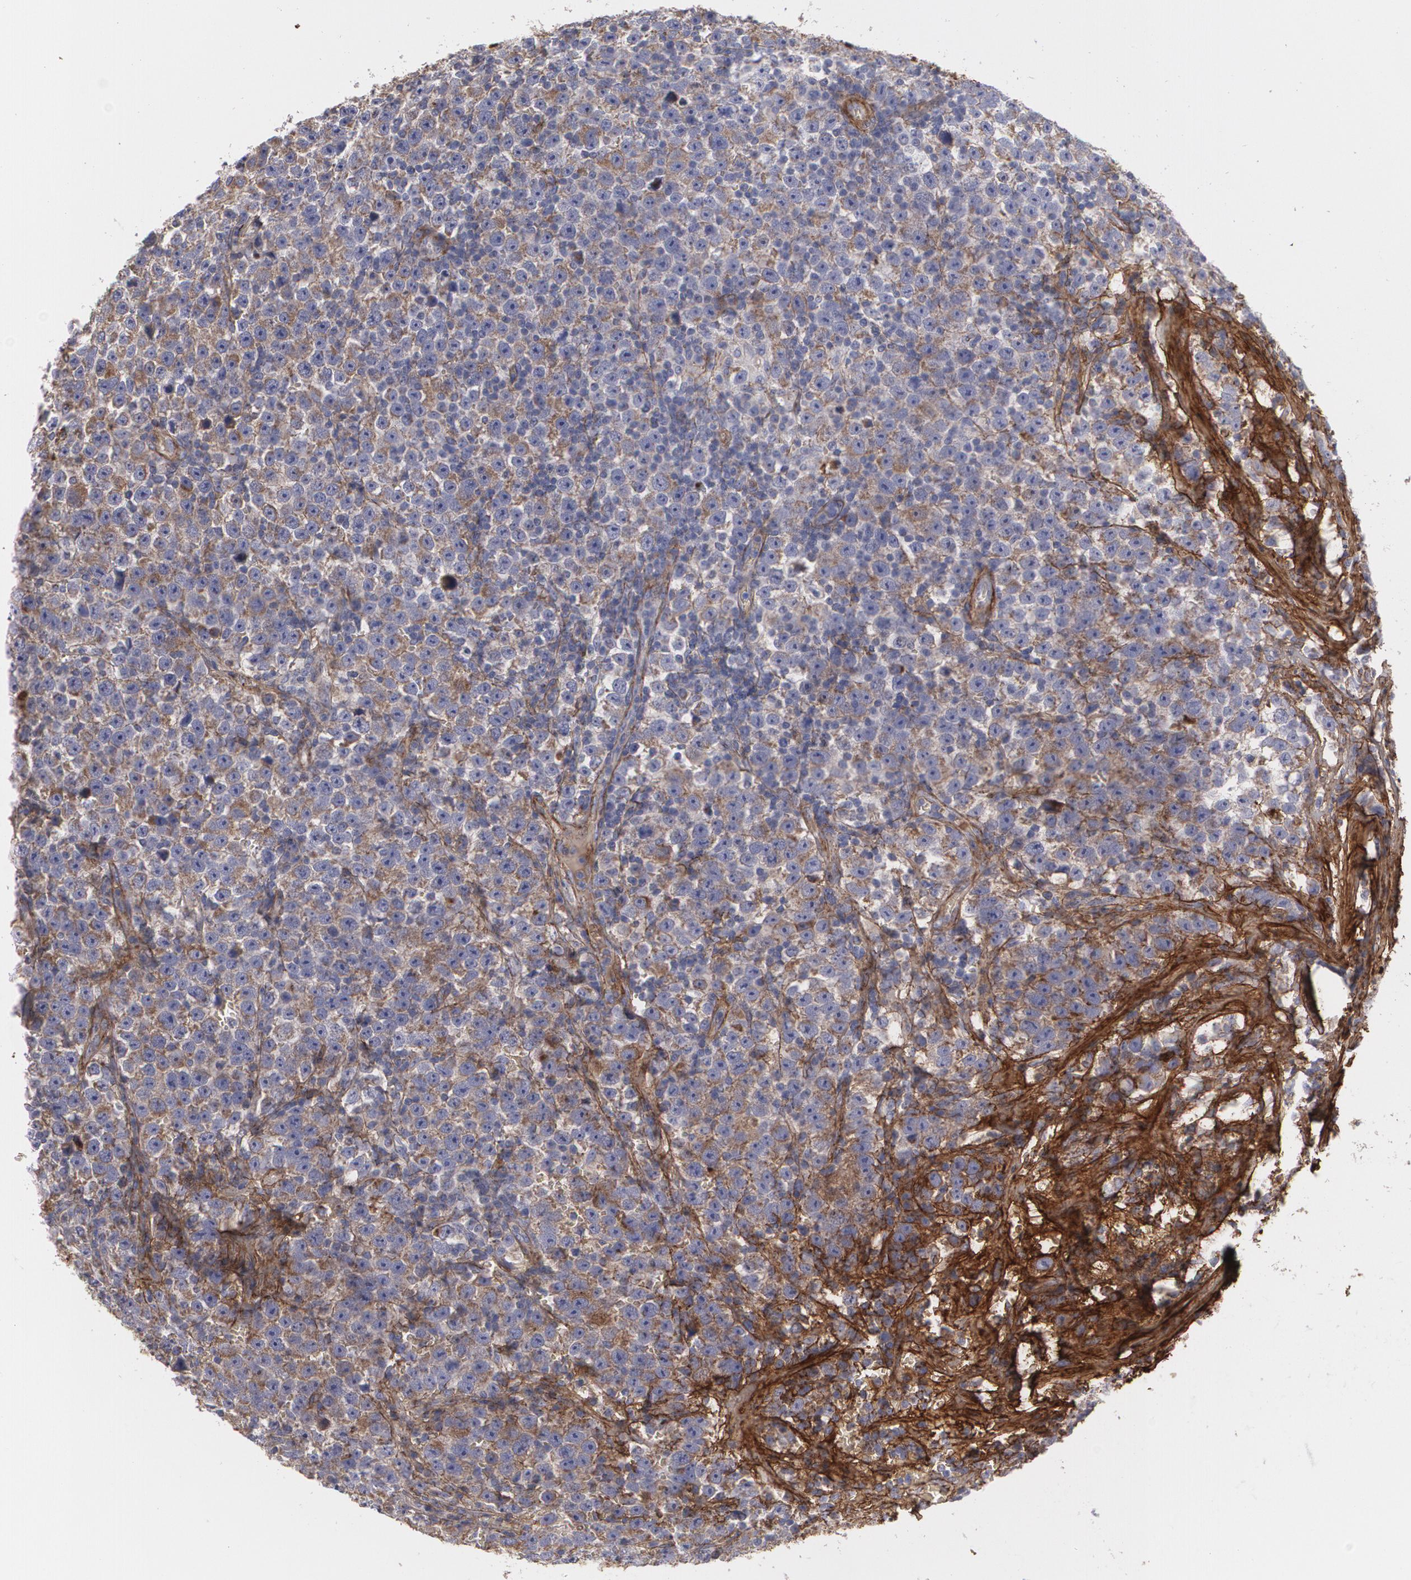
{"staining": {"intensity": "moderate", "quantity": ">75%", "location": "cytoplasmic/membranous"}, "tissue": "testis cancer", "cell_type": "Tumor cells", "image_type": "cancer", "snomed": [{"axis": "morphology", "description": "Seminoma, NOS"}, {"axis": "topography", "description": "Testis"}], "caption": "Approximately >75% of tumor cells in testis cancer (seminoma) reveal moderate cytoplasmic/membranous protein expression as visualized by brown immunohistochemical staining.", "gene": "FBLN1", "patient": {"sex": "male", "age": 25}}